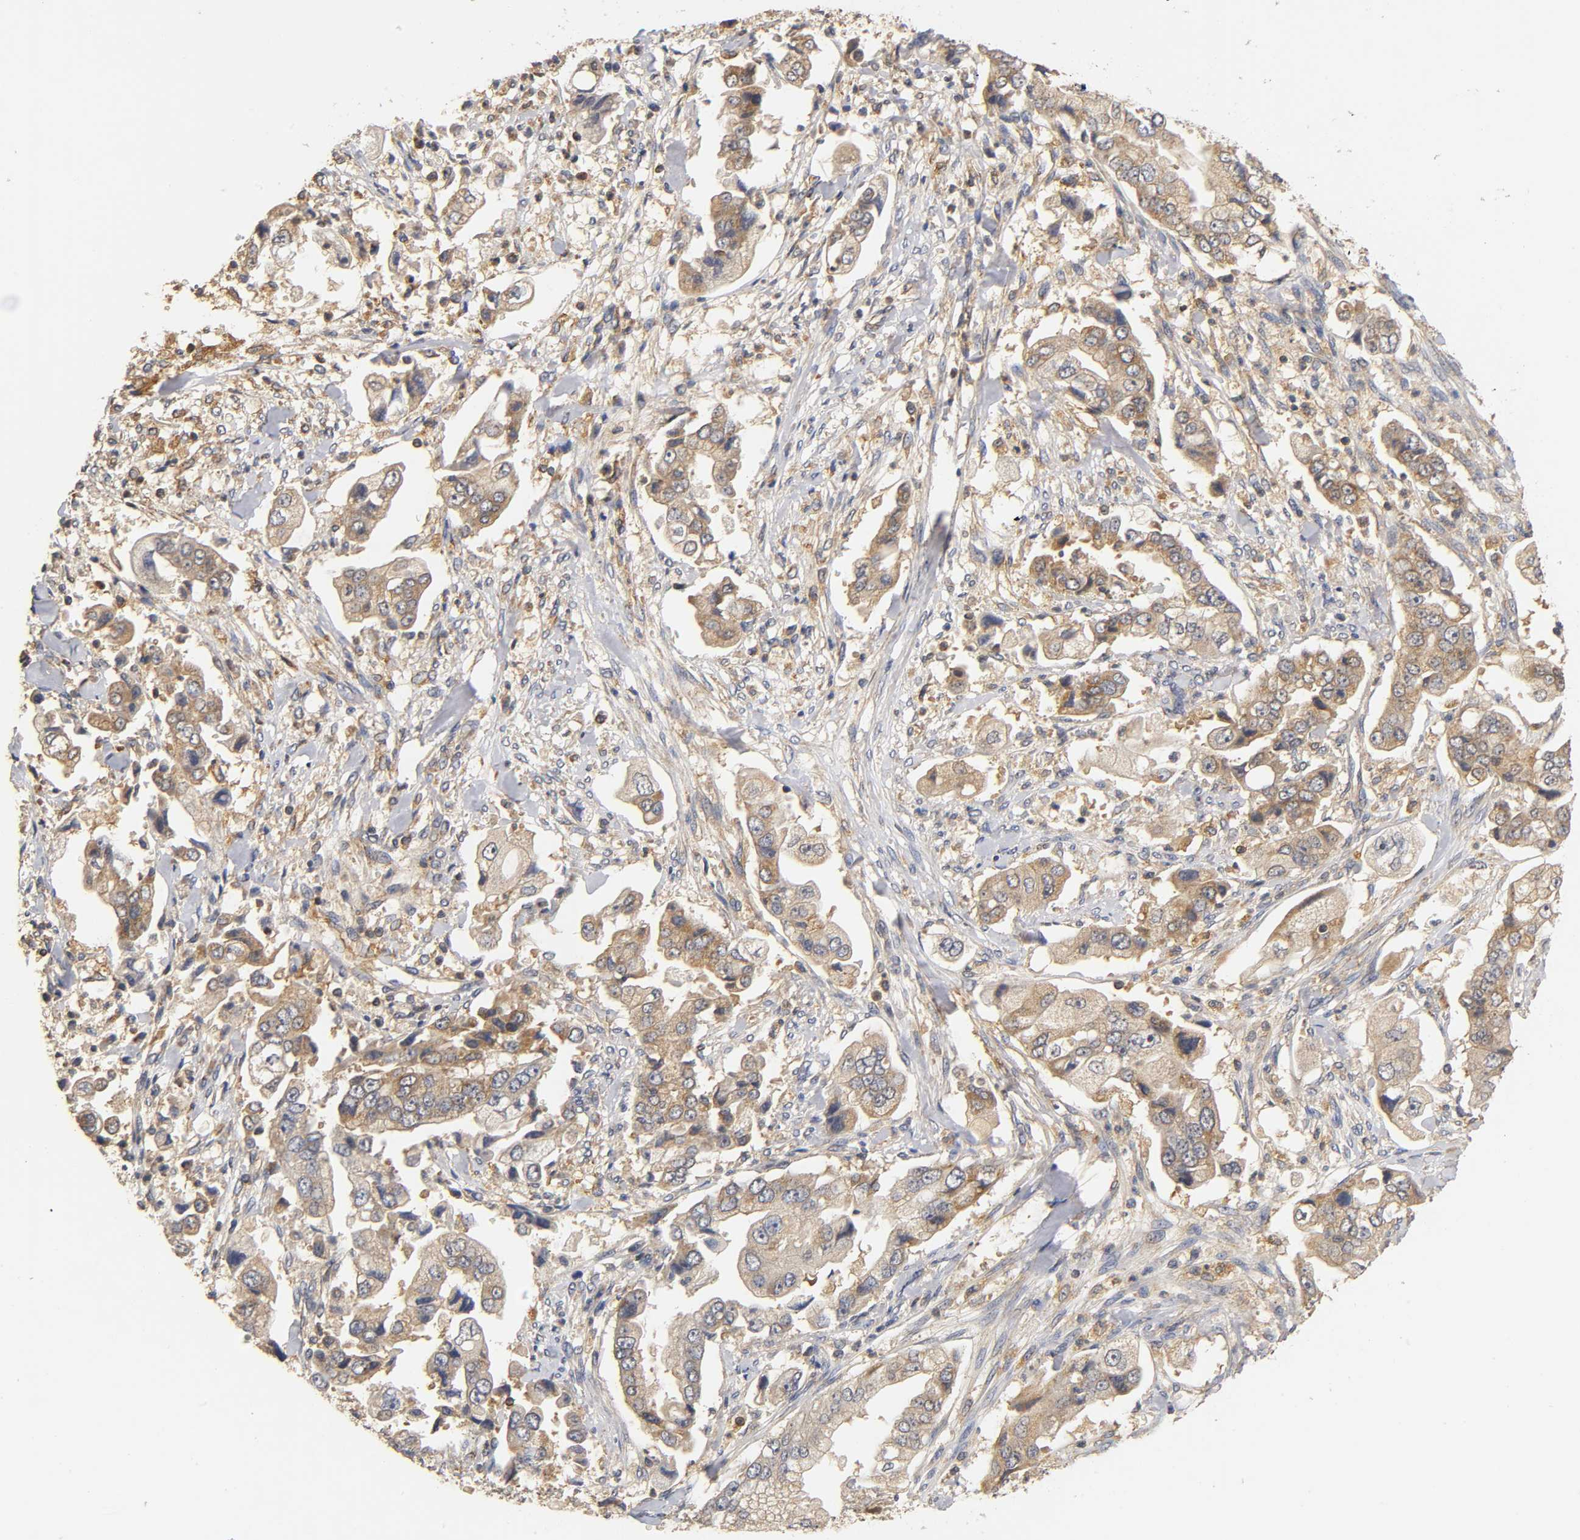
{"staining": {"intensity": "moderate", "quantity": ">75%", "location": "cytoplasmic/membranous"}, "tissue": "stomach cancer", "cell_type": "Tumor cells", "image_type": "cancer", "snomed": [{"axis": "morphology", "description": "Adenocarcinoma, NOS"}, {"axis": "topography", "description": "Stomach"}], "caption": "The immunohistochemical stain shows moderate cytoplasmic/membranous staining in tumor cells of stomach cancer tissue. (Brightfield microscopy of DAB IHC at high magnification).", "gene": "SCAP", "patient": {"sex": "male", "age": 62}}